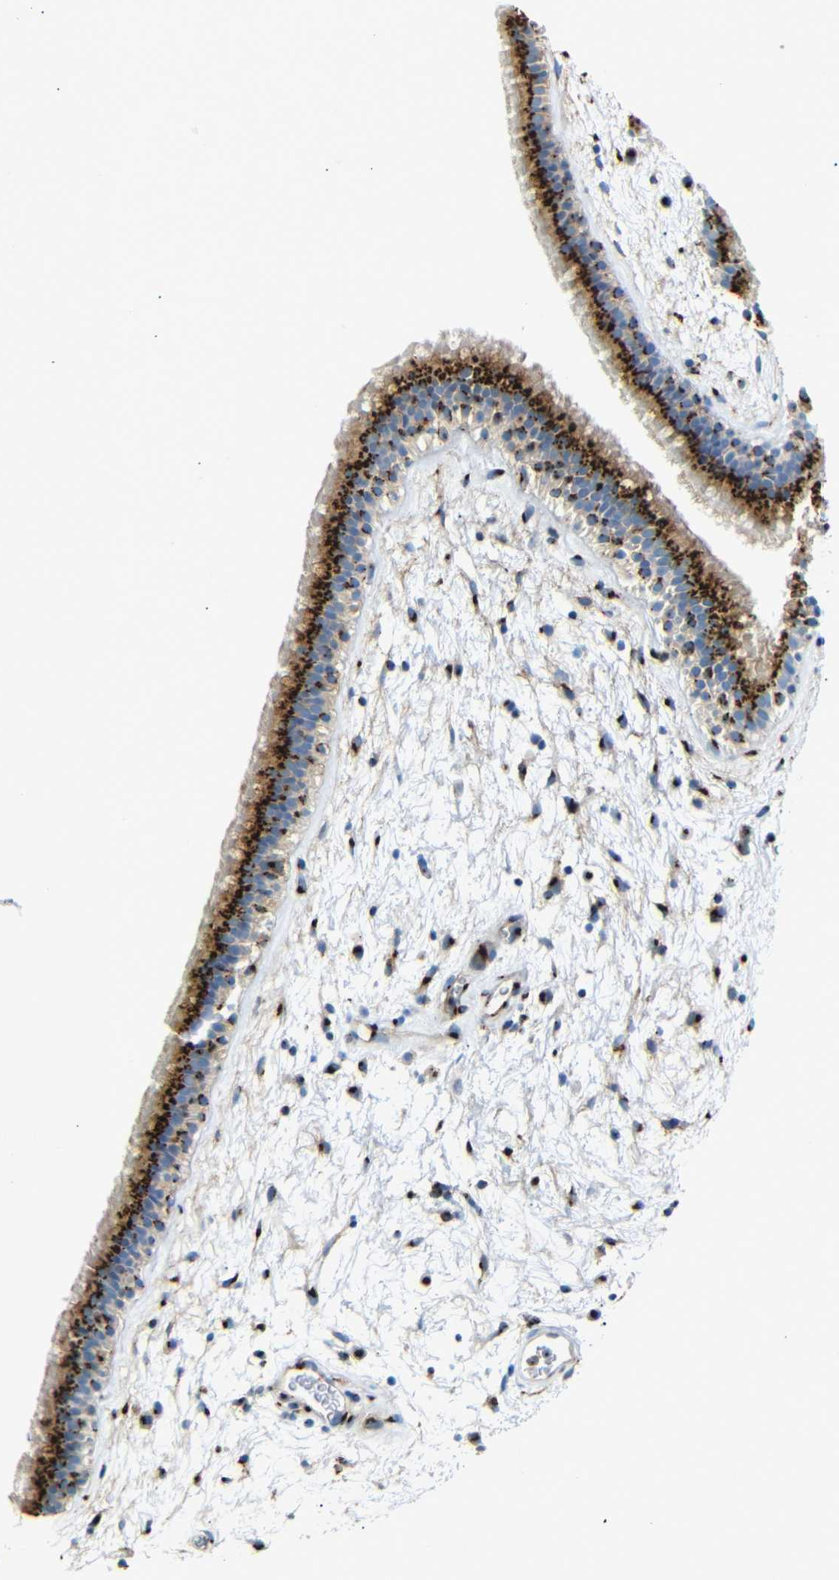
{"staining": {"intensity": "strong", "quantity": ">75%", "location": "cytoplasmic/membranous"}, "tissue": "nasopharynx", "cell_type": "Respiratory epithelial cells", "image_type": "normal", "snomed": [{"axis": "morphology", "description": "Normal tissue, NOS"}, {"axis": "morphology", "description": "Inflammation, NOS"}, {"axis": "topography", "description": "Nasopharynx"}], "caption": "Normal nasopharynx displays strong cytoplasmic/membranous staining in approximately >75% of respiratory epithelial cells.", "gene": "TGOLN2", "patient": {"sex": "male", "age": 48}}